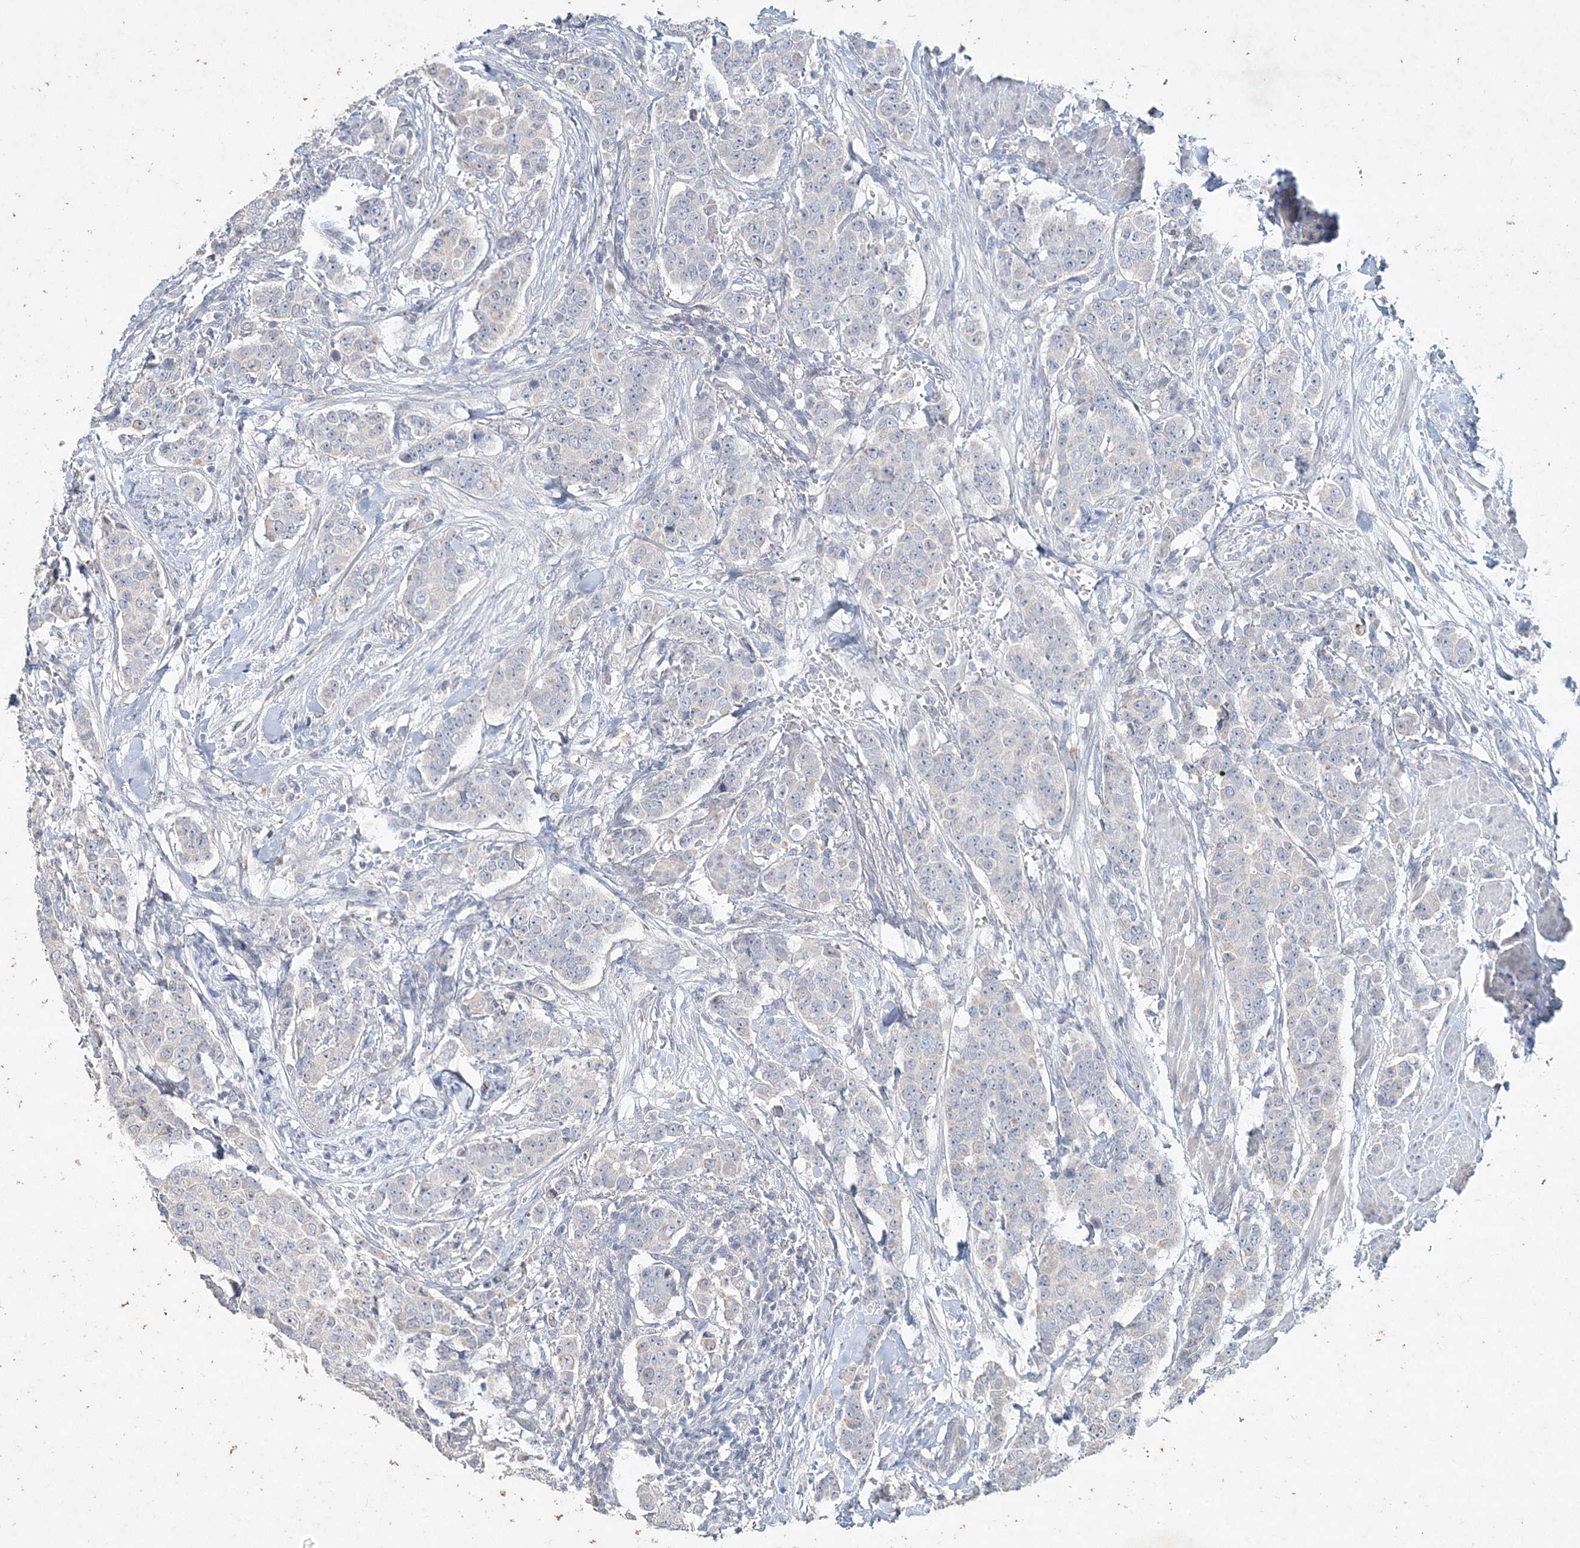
{"staining": {"intensity": "negative", "quantity": "none", "location": "none"}, "tissue": "breast cancer", "cell_type": "Tumor cells", "image_type": "cancer", "snomed": [{"axis": "morphology", "description": "Duct carcinoma"}, {"axis": "topography", "description": "Breast"}], "caption": "High power microscopy image of an immunohistochemistry (IHC) photomicrograph of intraductal carcinoma (breast), revealing no significant positivity in tumor cells.", "gene": "DNAH5", "patient": {"sex": "female", "age": 40}}